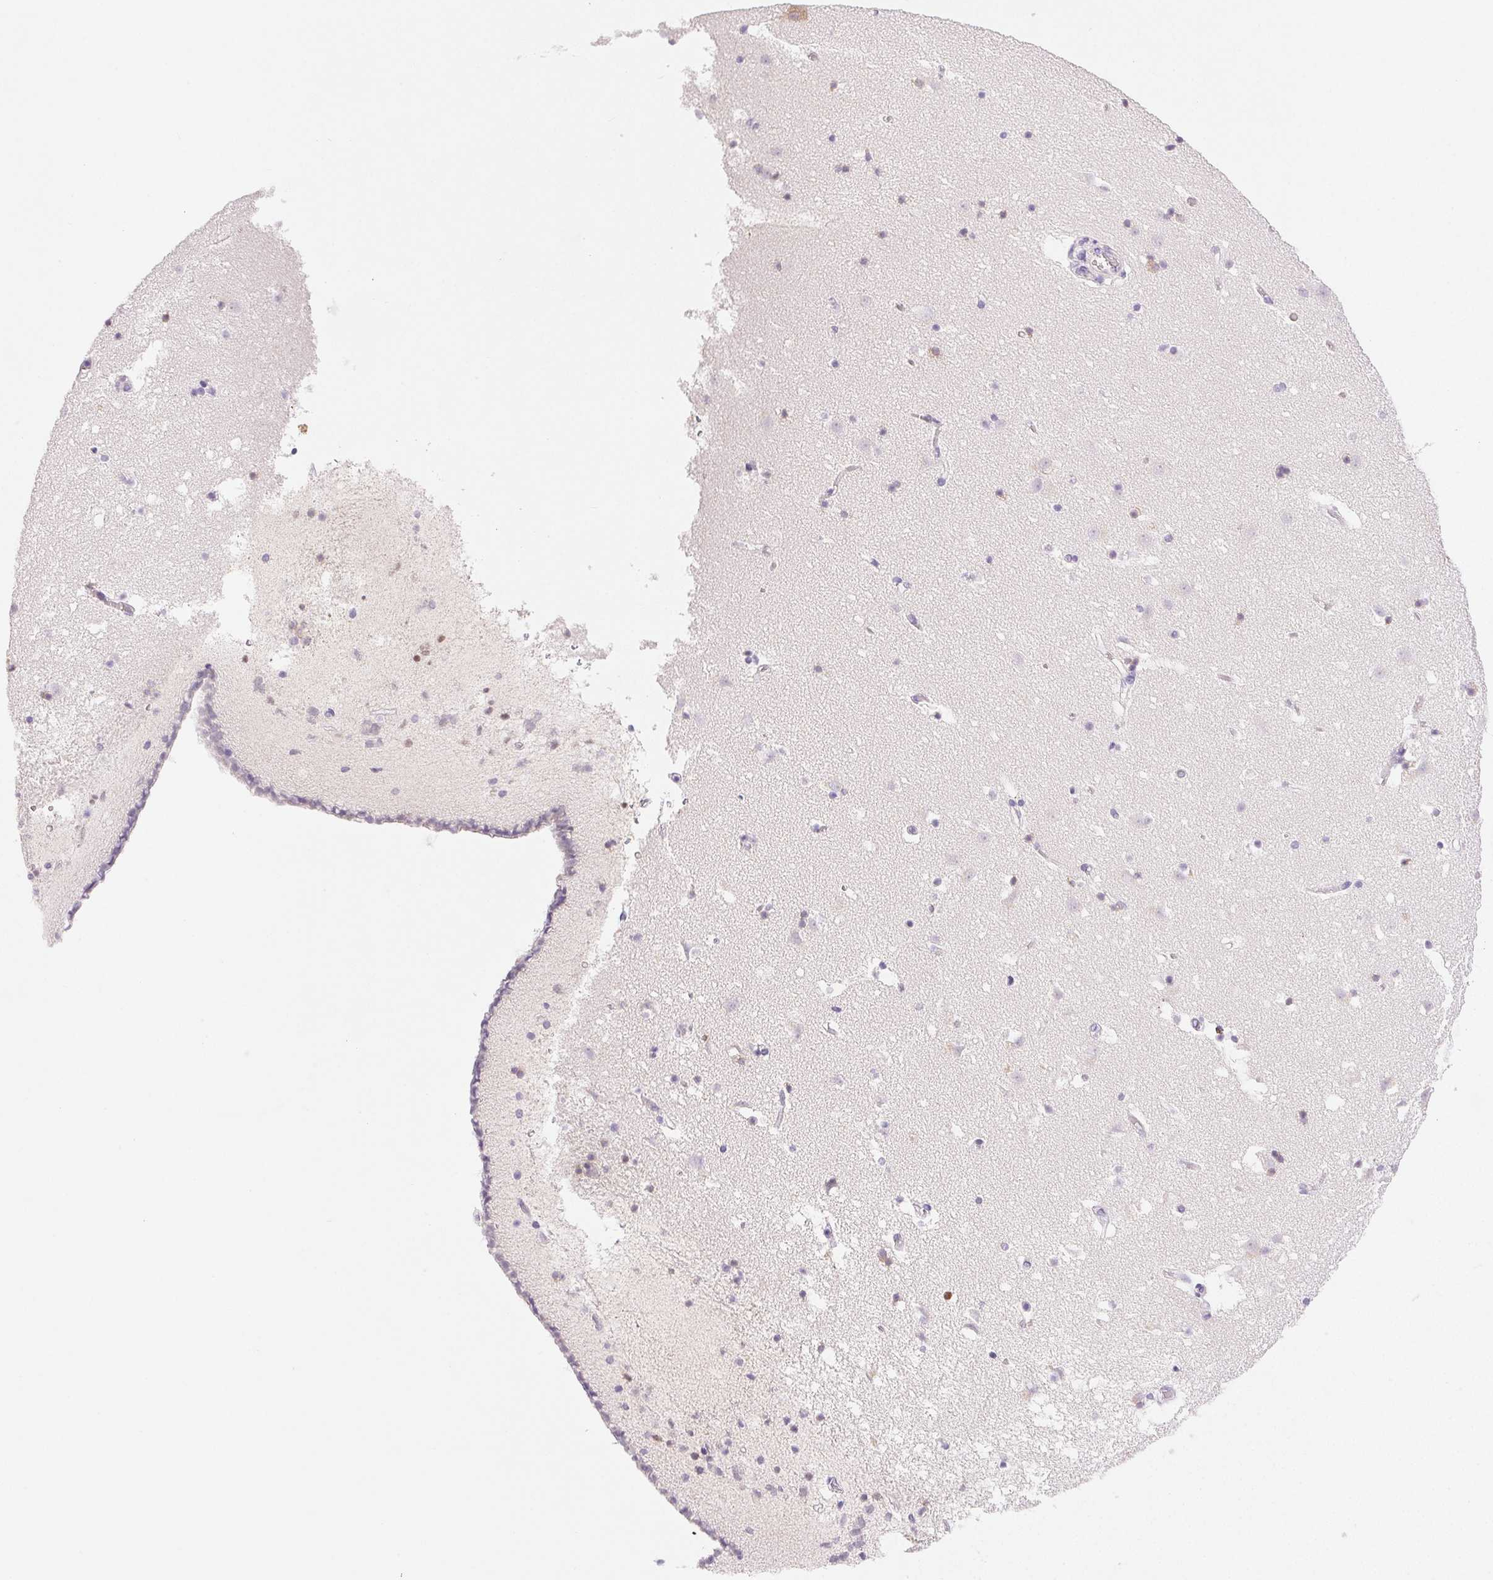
{"staining": {"intensity": "moderate", "quantity": "<25%", "location": "cytoplasmic/membranous,nuclear"}, "tissue": "caudate", "cell_type": "Glial cells", "image_type": "normal", "snomed": [{"axis": "morphology", "description": "Normal tissue, NOS"}, {"axis": "topography", "description": "Lateral ventricle wall"}], "caption": "Immunohistochemistry (IHC) staining of benign caudate, which displays low levels of moderate cytoplasmic/membranous,nuclear expression in approximately <25% of glial cells indicating moderate cytoplasmic/membranous,nuclear protein staining. The staining was performed using DAB (3,3'-diaminobenzidine) (brown) for protein detection and nuclei were counterstained in hematoxylin (blue).", "gene": "EMX2", "patient": {"sex": "female", "age": 42}}